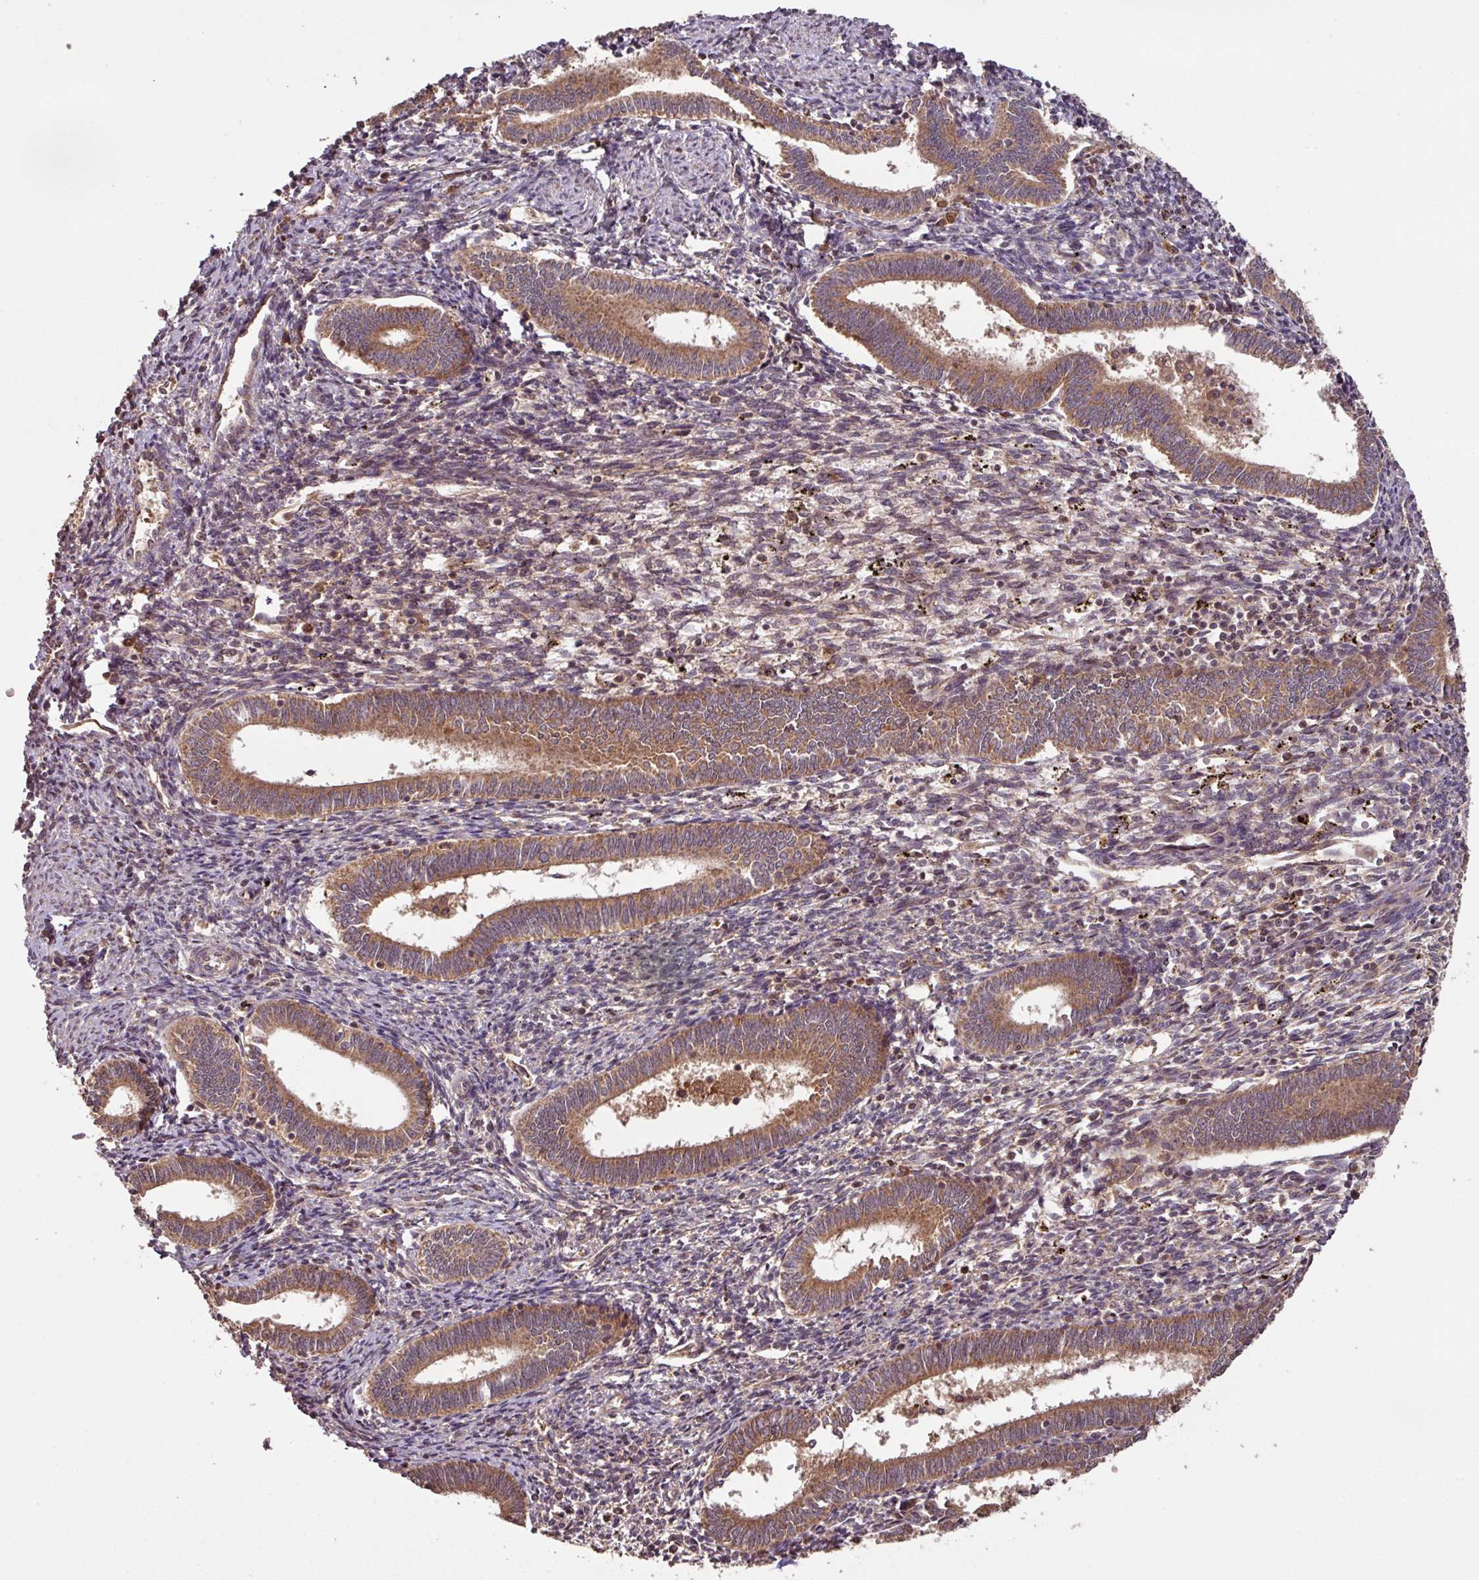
{"staining": {"intensity": "moderate", "quantity": ">75%", "location": "cytoplasmic/membranous"}, "tissue": "endometrium", "cell_type": "Cells in endometrial stroma", "image_type": "normal", "snomed": [{"axis": "morphology", "description": "Normal tissue, NOS"}, {"axis": "topography", "description": "Endometrium"}], "caption": "The photomicrograph displays a brown stain indicating the presence of a protein in the cytoplasmic/membranous of cells in endometrial stroma in endometrium. Using DAB (3,3'-diaminobenzidine) (brown) and hematoxylin (blue) stains, captured at high magnification using brightfield microscopy.", "gene": "MRRF", "patient": {"sex": "female", "age": 41}}